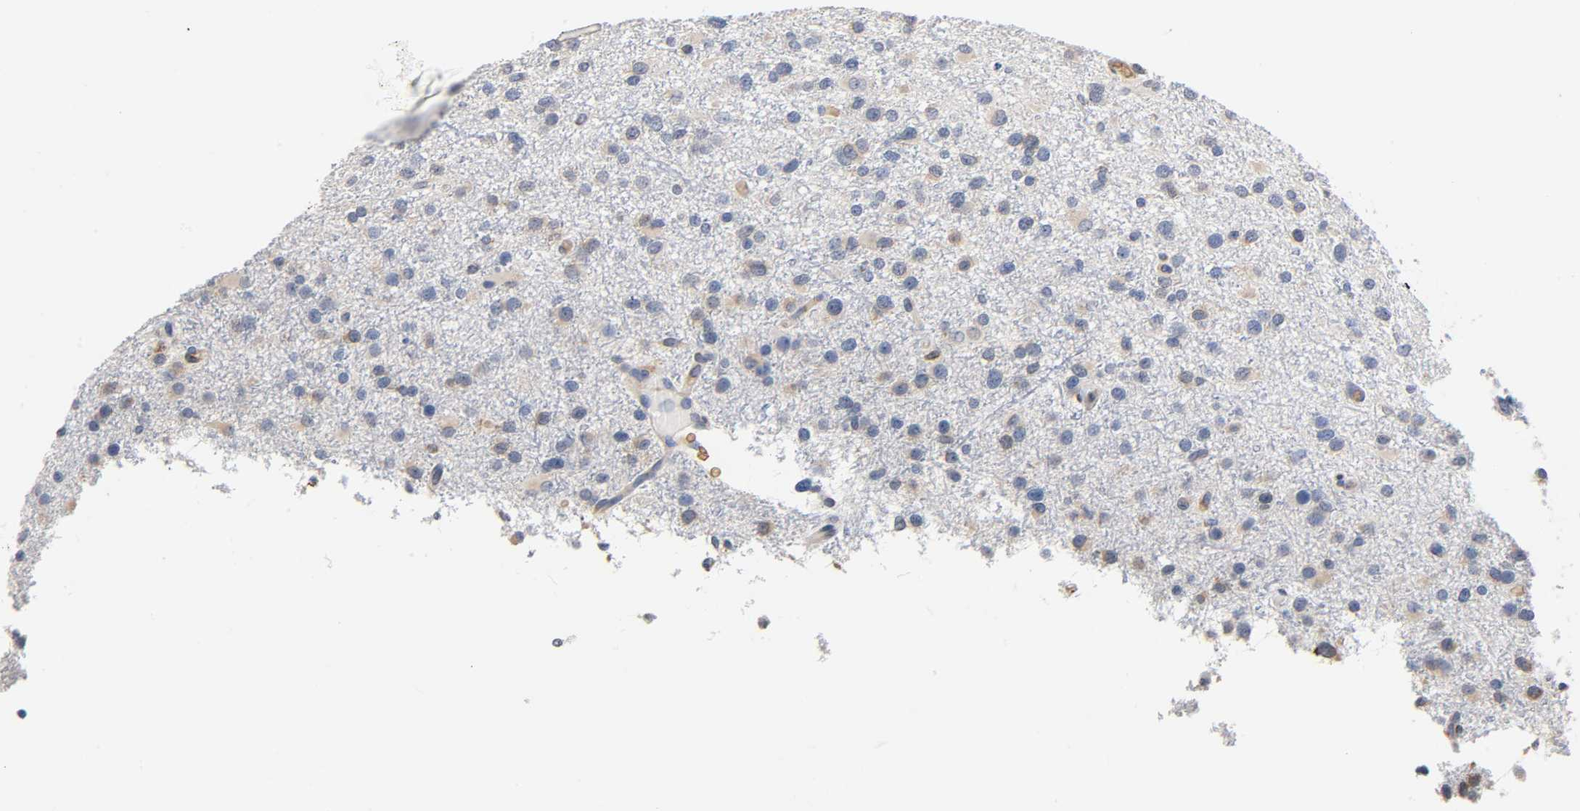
{"staining": {"intensity": "weak", "quantity": "25%-75%", "location": "cytoplasmic/membranous"}, "tissue": "glioma", "cell_type": "Tumor cells", "image_type": "cancer", "snomed": [{"axis": "morphology", "description": "Glioma, malignant, Low grade"}, {"axis": "topography", "description": "Brain"}], "caption": "Approximately 25%-75% of tumor cells in human glioma show weak cytoplasmic/membranous protein expression as visualized by brown immunohistochemical staining.", "gene": "UCKL1", "patient": {"sex": "male", "age": 42}}